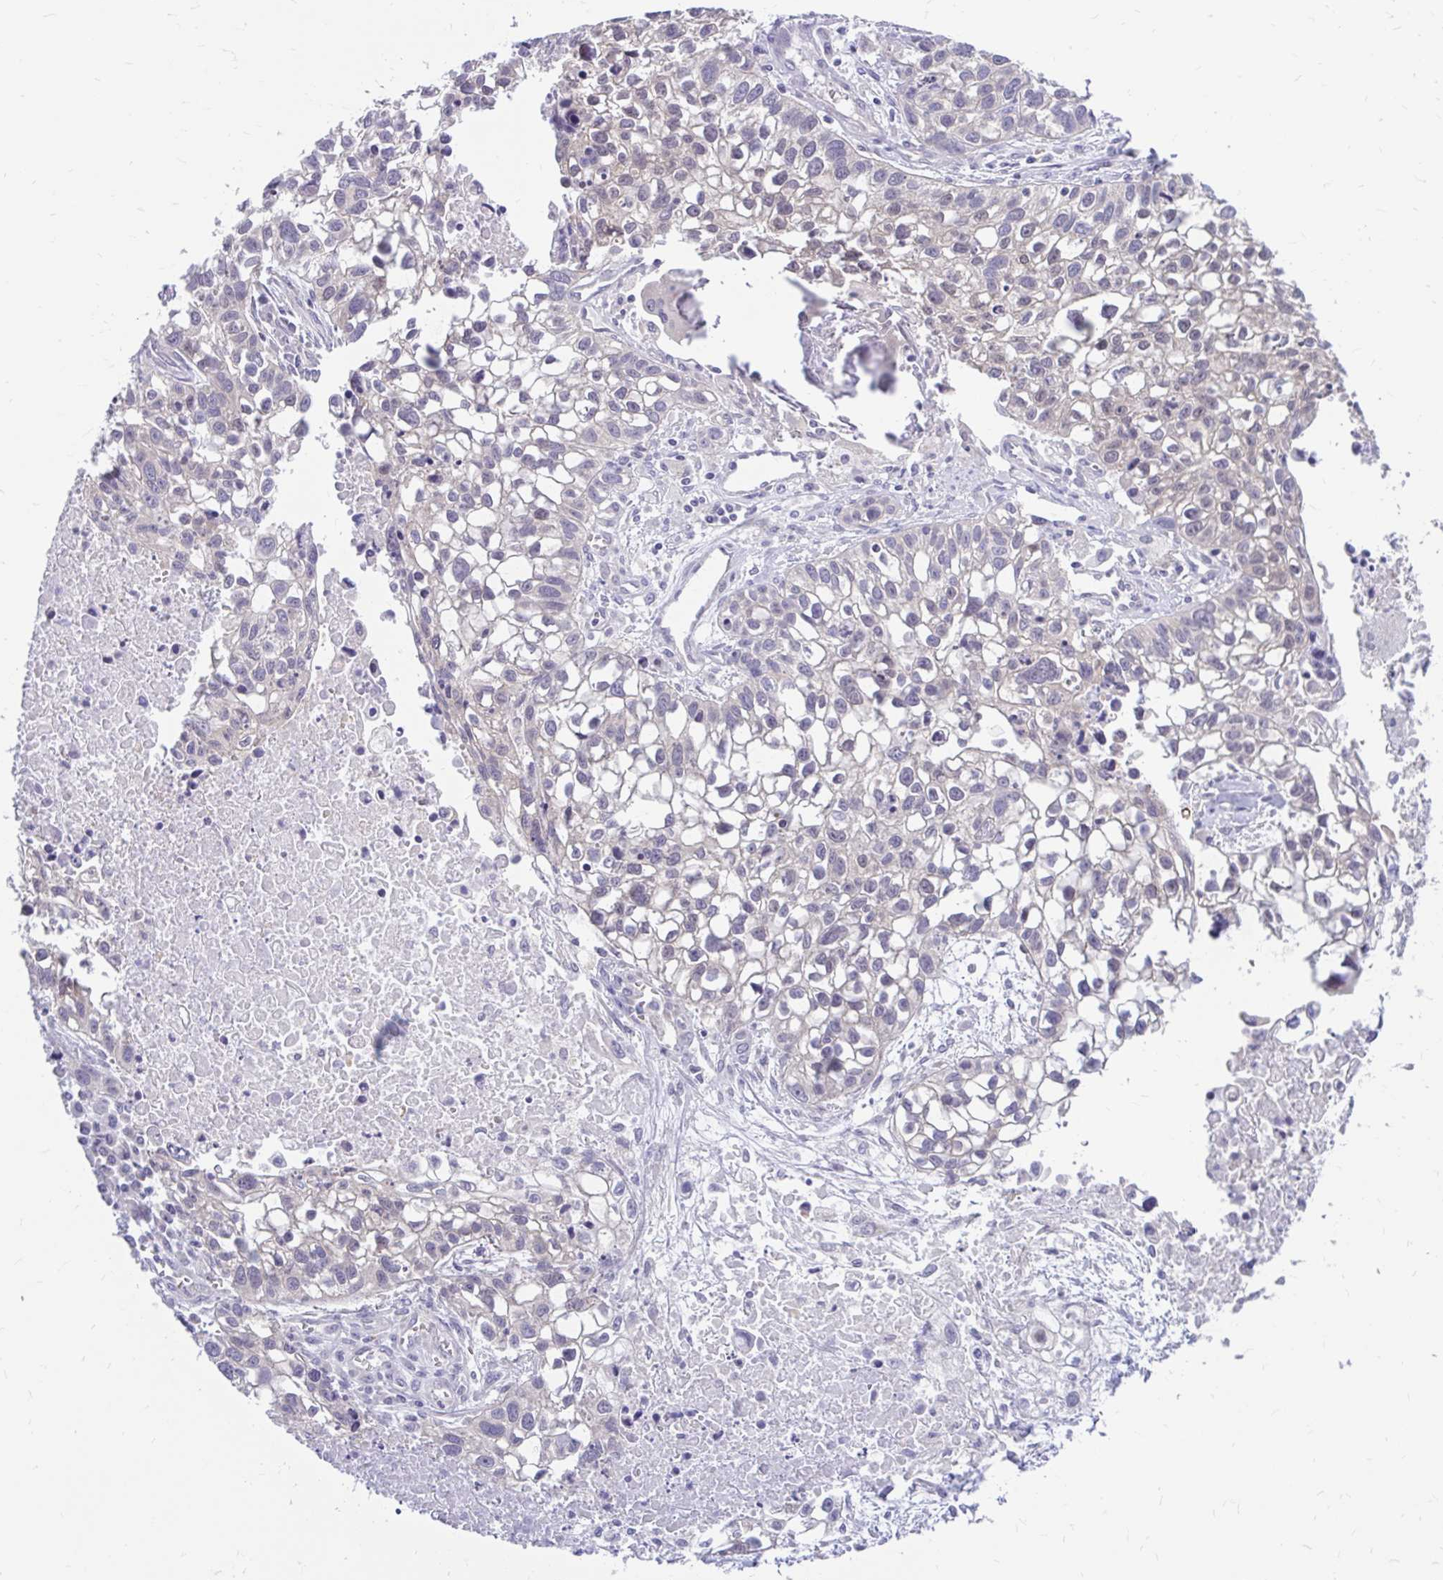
{"staining": {"intensity": "negative", "quantity": "none", "location": "none"}, "tissue": "lung cancer", "cell_type": "Tumor cells", "image_type": "cancer", "snomed": [{"axis": "morphology", "description": "Squamous cell carcinoma, NOS"}, {"axis": "topography", "description": "Lung"}], "caption": "Protein analysis of lung squamous cell carcinoma shows no significant expression in tumor cells. The staining was performed using DAB to visualize the protein expression in brown, while the nuclei were stained in blue with hematoxylin (Magnification: 20x).", "gene": "MAP1LC3A", "patient": {"sex": "male", "age": 74}}